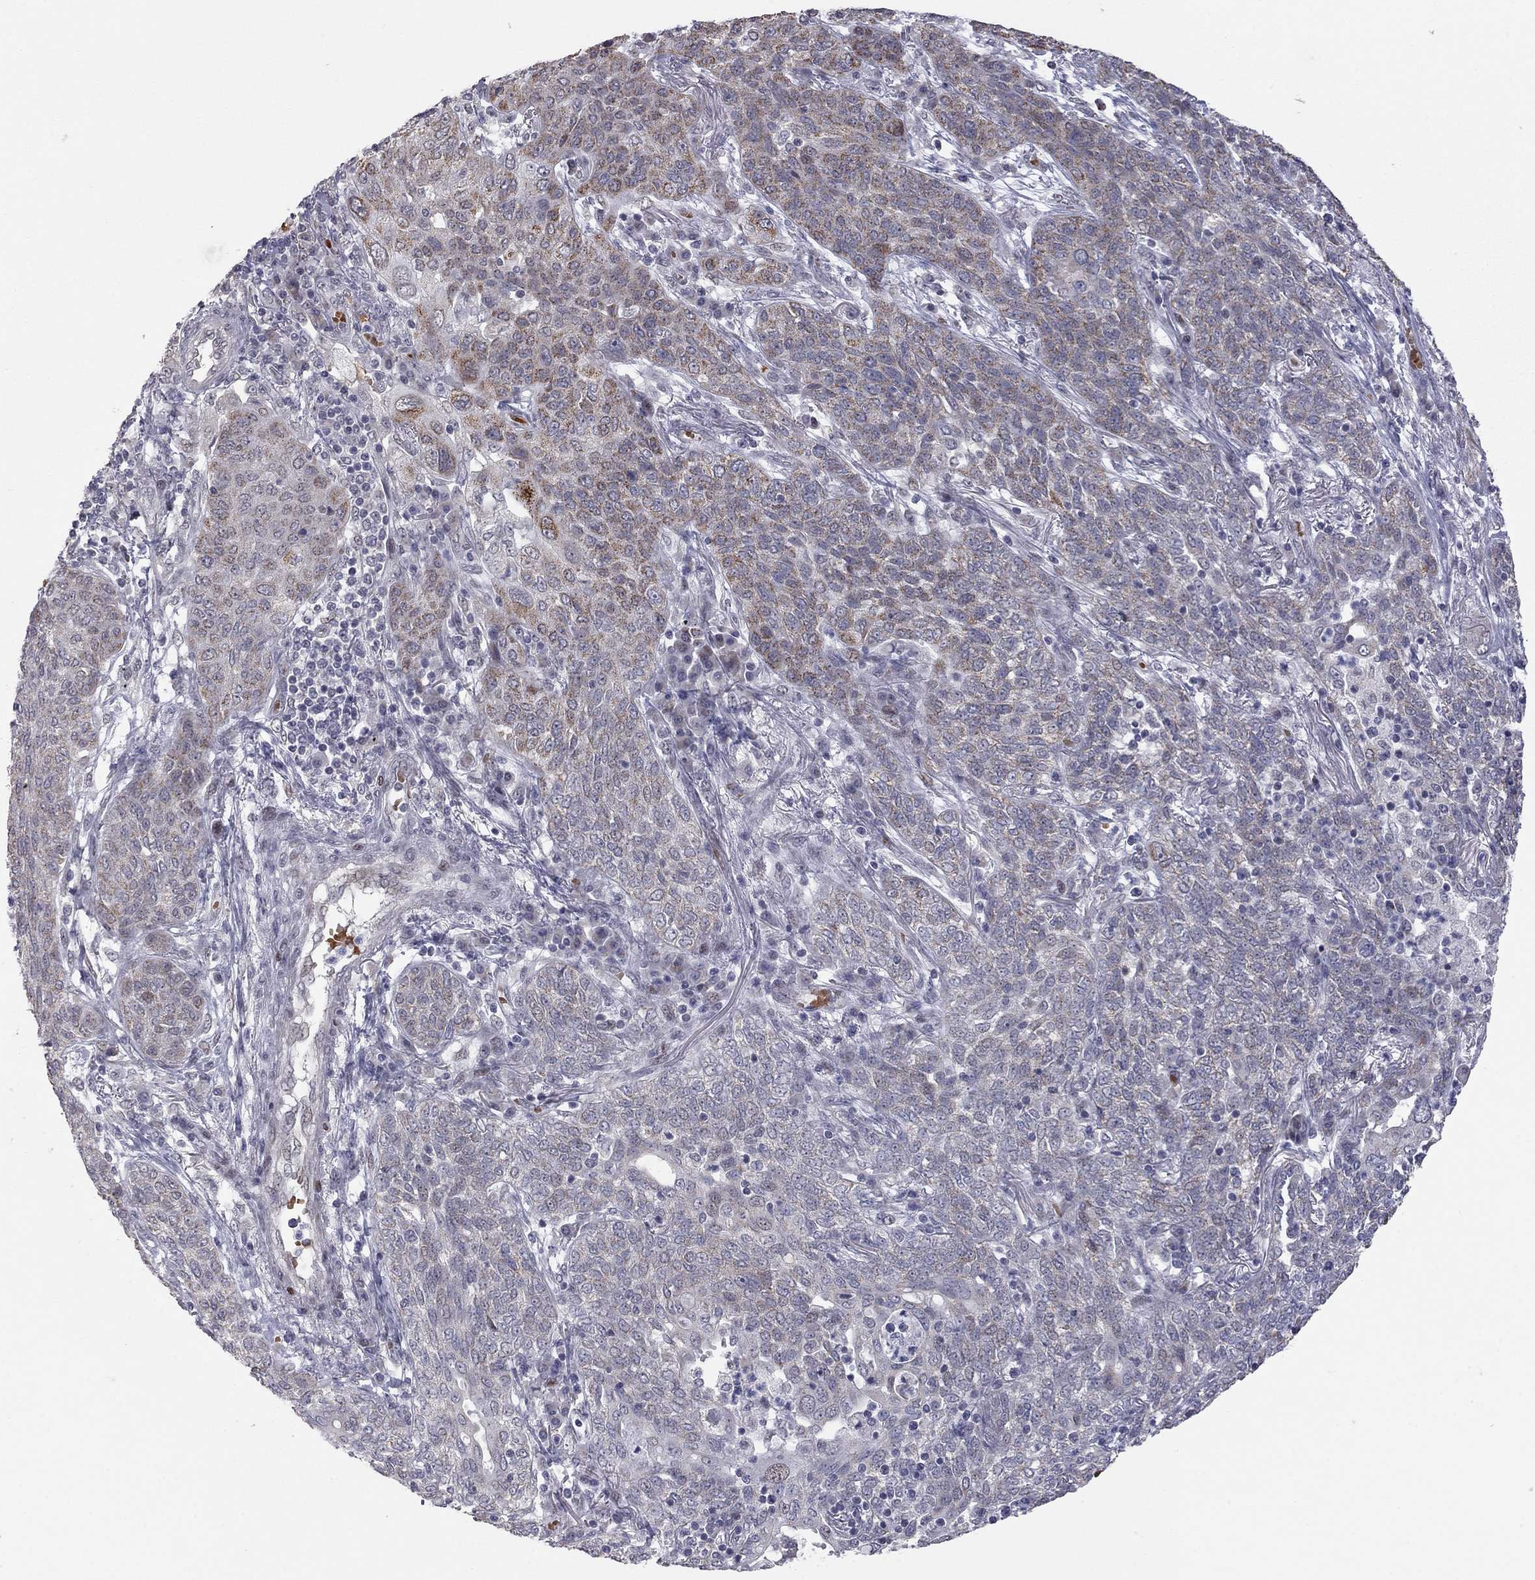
{"staining": {"intensity": "moderate", "quantity": "25%-75%", "location": "cytoplasmic/membranous,nuclear"}, "tissue": "lung cancer", "cell_type": "Tumor cells", "image_type": "cancer", "snomed": [{"axis": "morphology", "description": "Squamous cell carcinoma, NOS"}, {"axis": "topography", "description": "Lung"}], "caption": "DAB (3,3'-diaminobenzidine) immunohistochemical staining of human squamous cell carcinoma (lung) reveals moderate cytoplasmic/membranous and nuclear protein positivity in approximately 25%-75% of tumor cells.", "gene": "MC3R", "patient": {"sex": "female", "age": 70}}